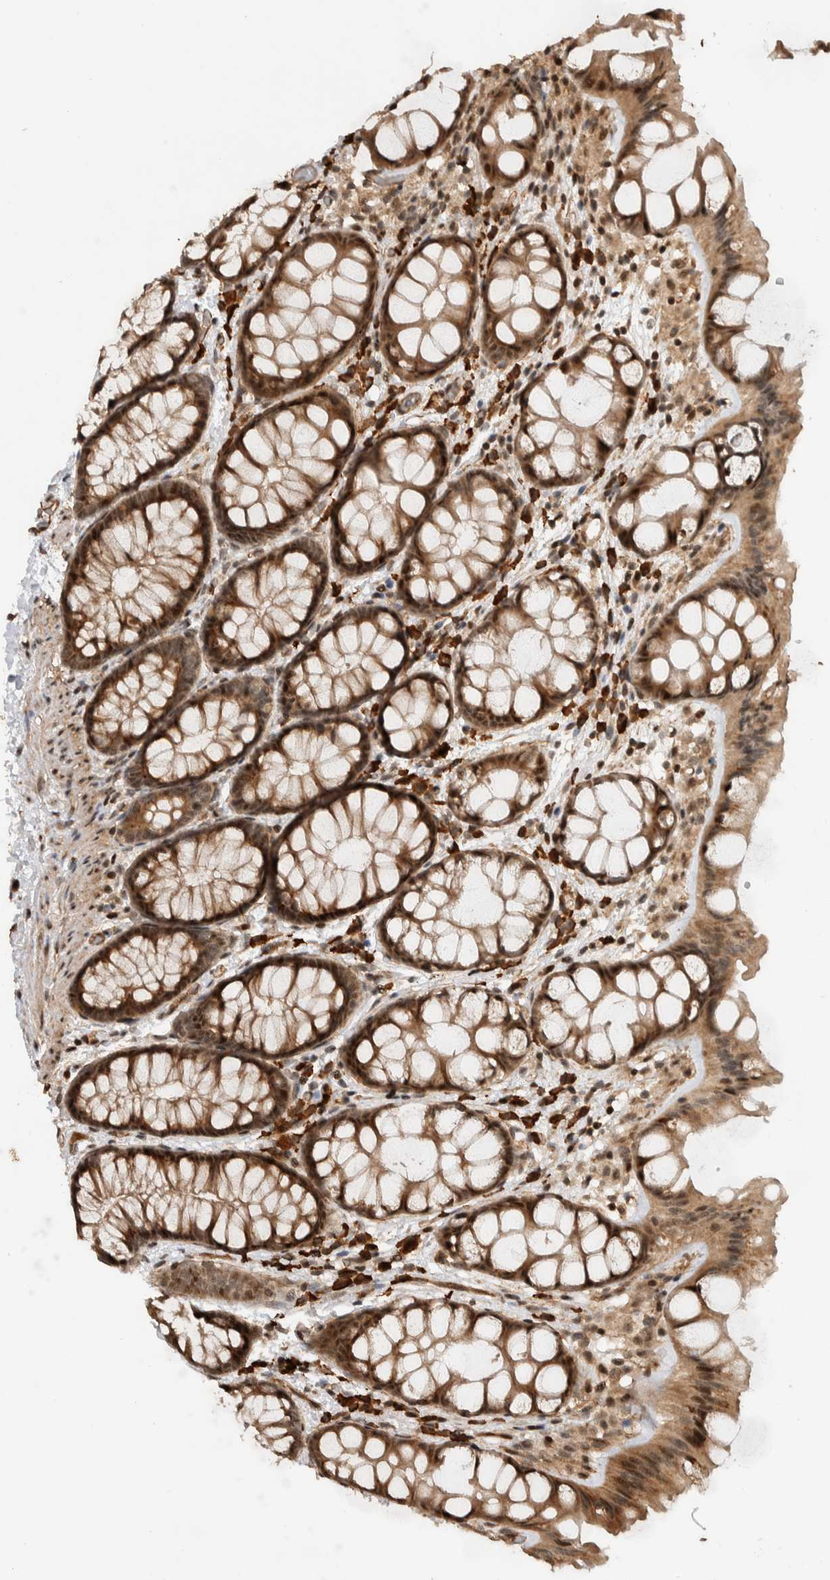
{"staining": {"intensity": "moderate", "quantity": ">75%", "location": "cytoplasmic/membranous,nuclear"}, "tissue": "colon", "cell_type": "Endothelial cells", "image_type": "normal", "snomed": [{"axis": "morphology", "description": "Normal tissue, NOS"}, {"axis": "topography", "description": "Colon"}], "caption": "Immunohistochemical staining of unremarkable colon shows moderate cytoplasmic/membranous,nuclear protein positivity in approximately >75% of endothelial cells. The staining is performed using DAB brown chromogen to label protein expression. The nuclei are counter-stained blue using hematoxylin.", "gene": "TOR1B", "patient": {"sex": "male", "age": 47}}